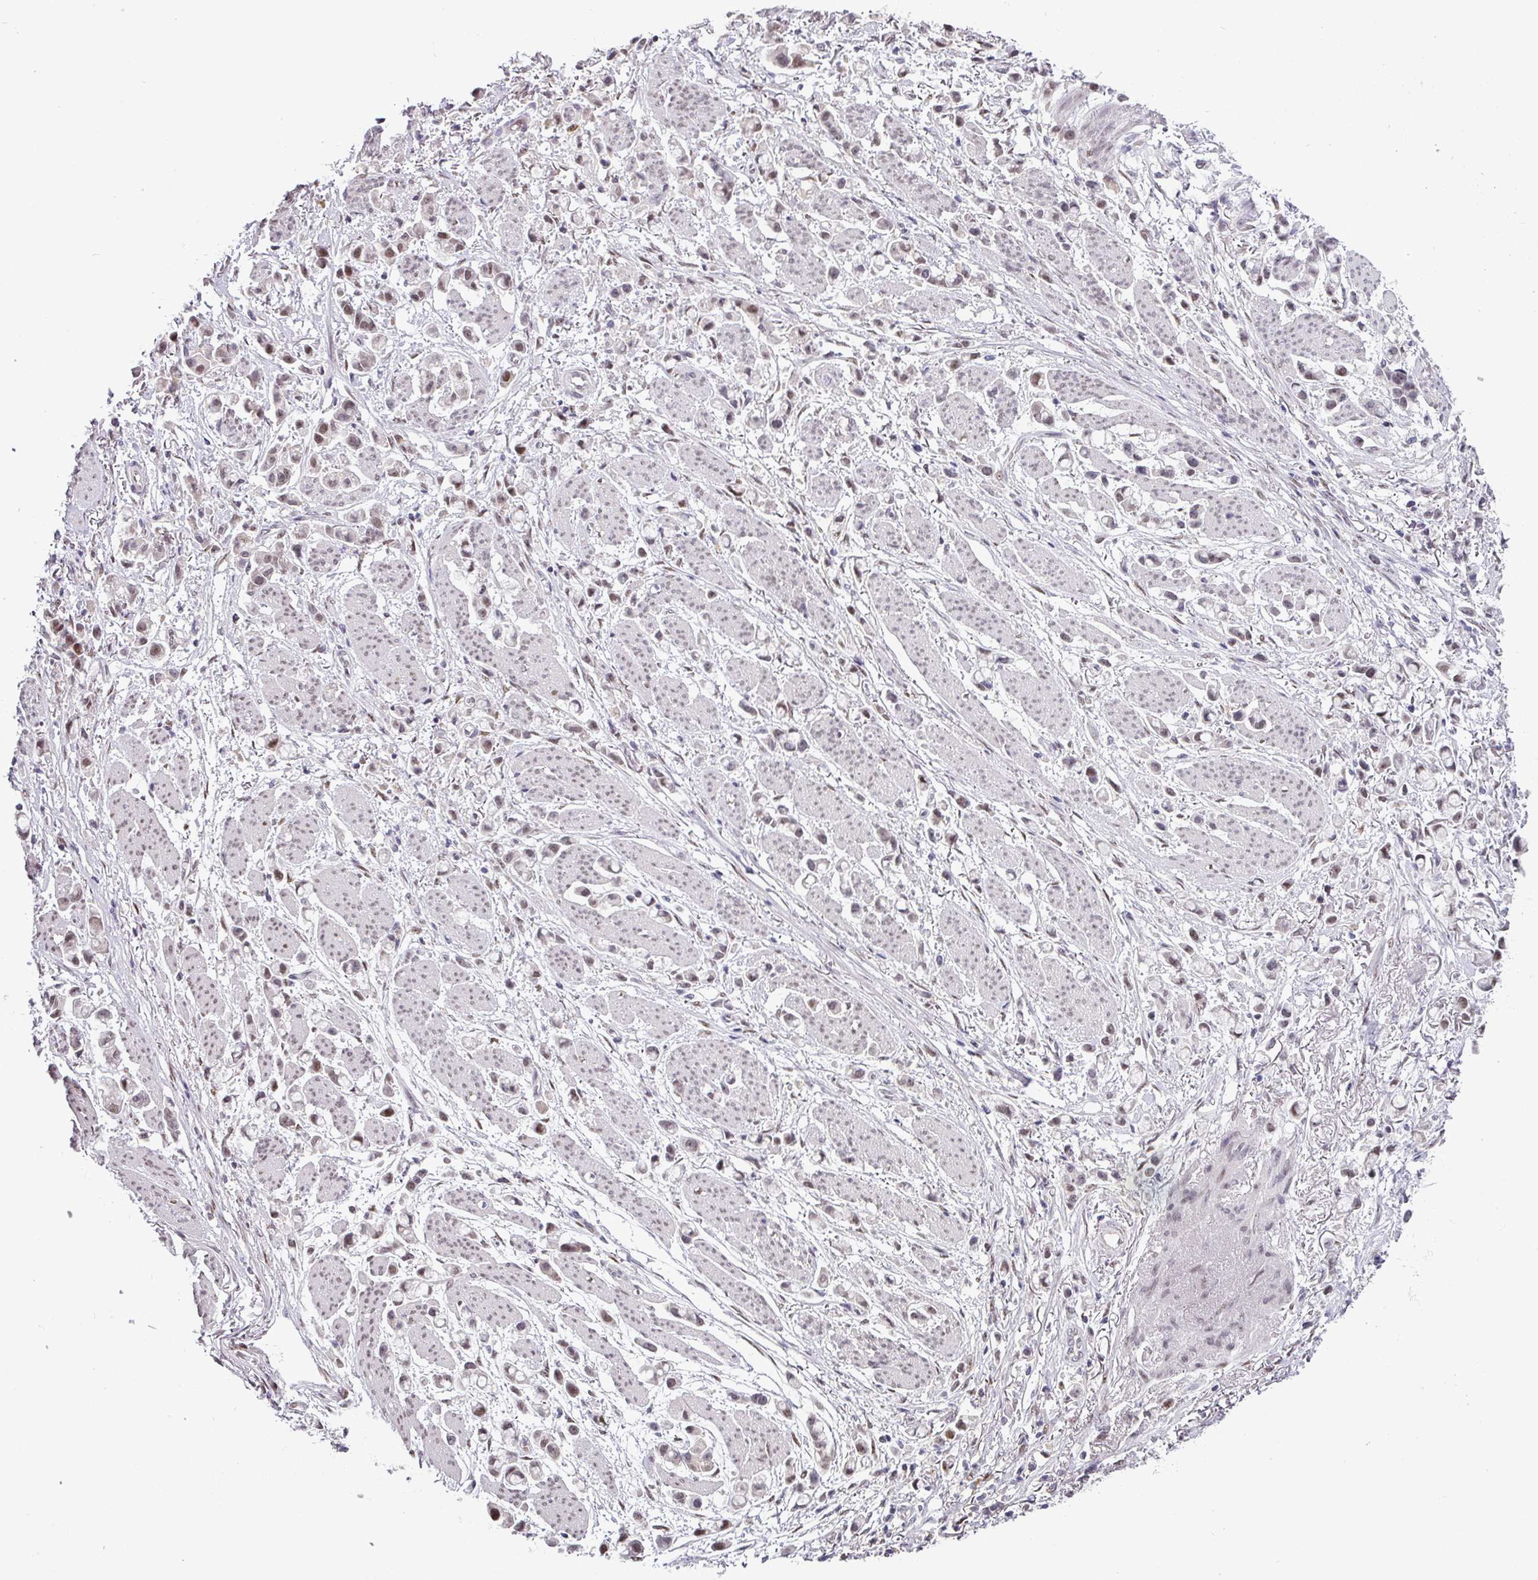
{"staining": {"intensity": "weak", "quantity": "25%-75%", "location": "nuclear"}, "tissue": "stomach cancer", "cell_type": "Tumor cells", "image_type": "cancer", "snomed": [{"axis": "morphology", "description": "Adenocarcinoma, NOS"}, {"axis": "topography", "description": "Stomach"}], "caption": "This is an image of immunohistochemistry staining of stomach cancer (adenocarcinoma), which shows weak expression in the nuclear of tumor cells.", "gene": "SWSAP1", "patient": {"sex": "female", "age": 81}}